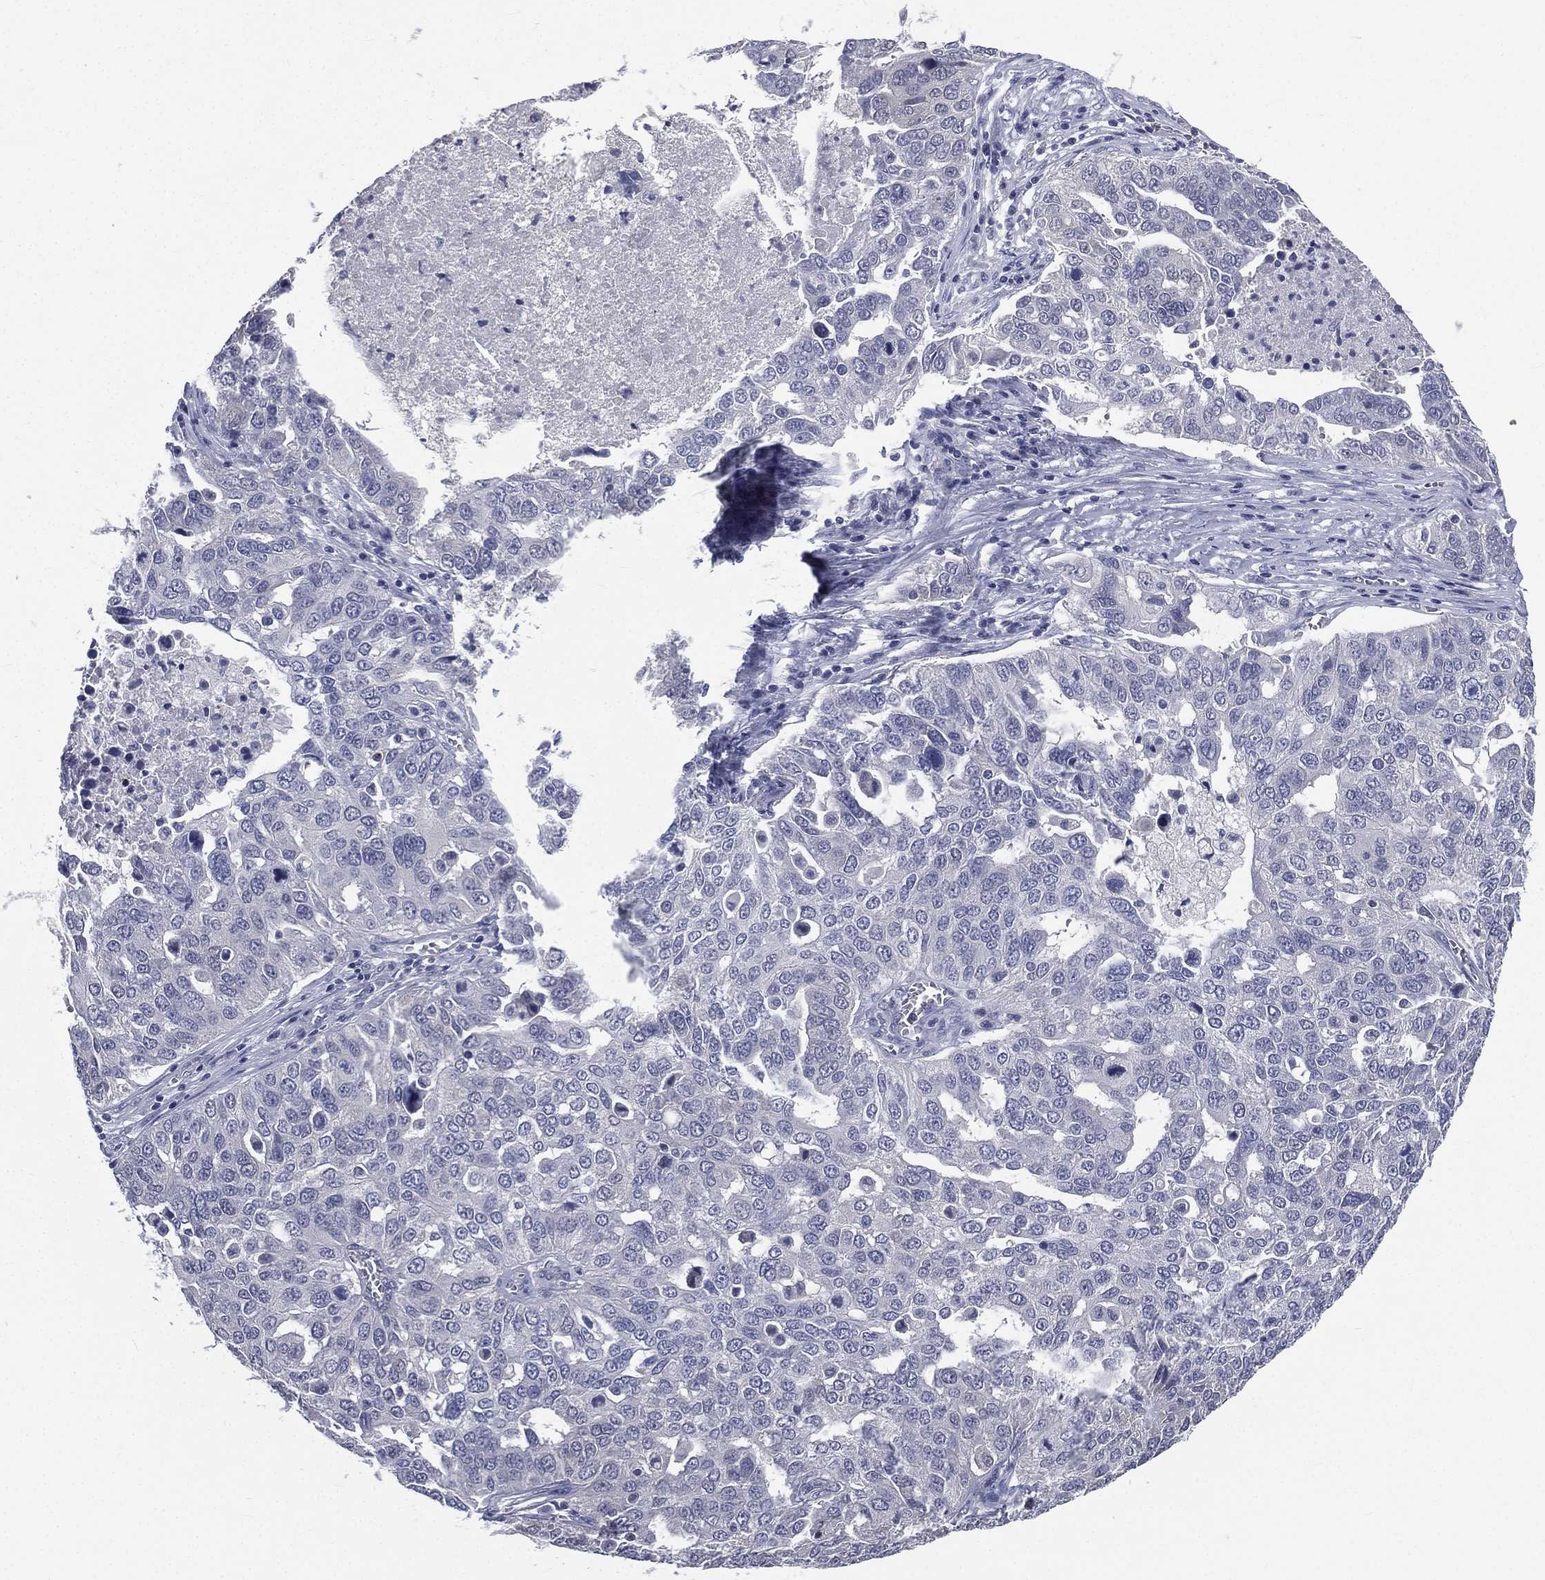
{"staining": {"intensity": "negative", "quantity": "none", "location": "none"}, "tissue": "ovarian cancer", "cell_type": "Tumor cells", "image_type": "cancer", "snomed": [{"axis": "morphology", "description": "Carcinoma, endometroid"}, {"axis": "topography", "description": "Soft tissue"}, {"axis": "topography", "description": "Ovary"}], "caption": "DAB immunohistochemical staining of ovarian endometroid carcinoma exhibits no significant staining in tumor cells.", "gene": "IFT27", "patient": {"sex": "female", "age": 52}}